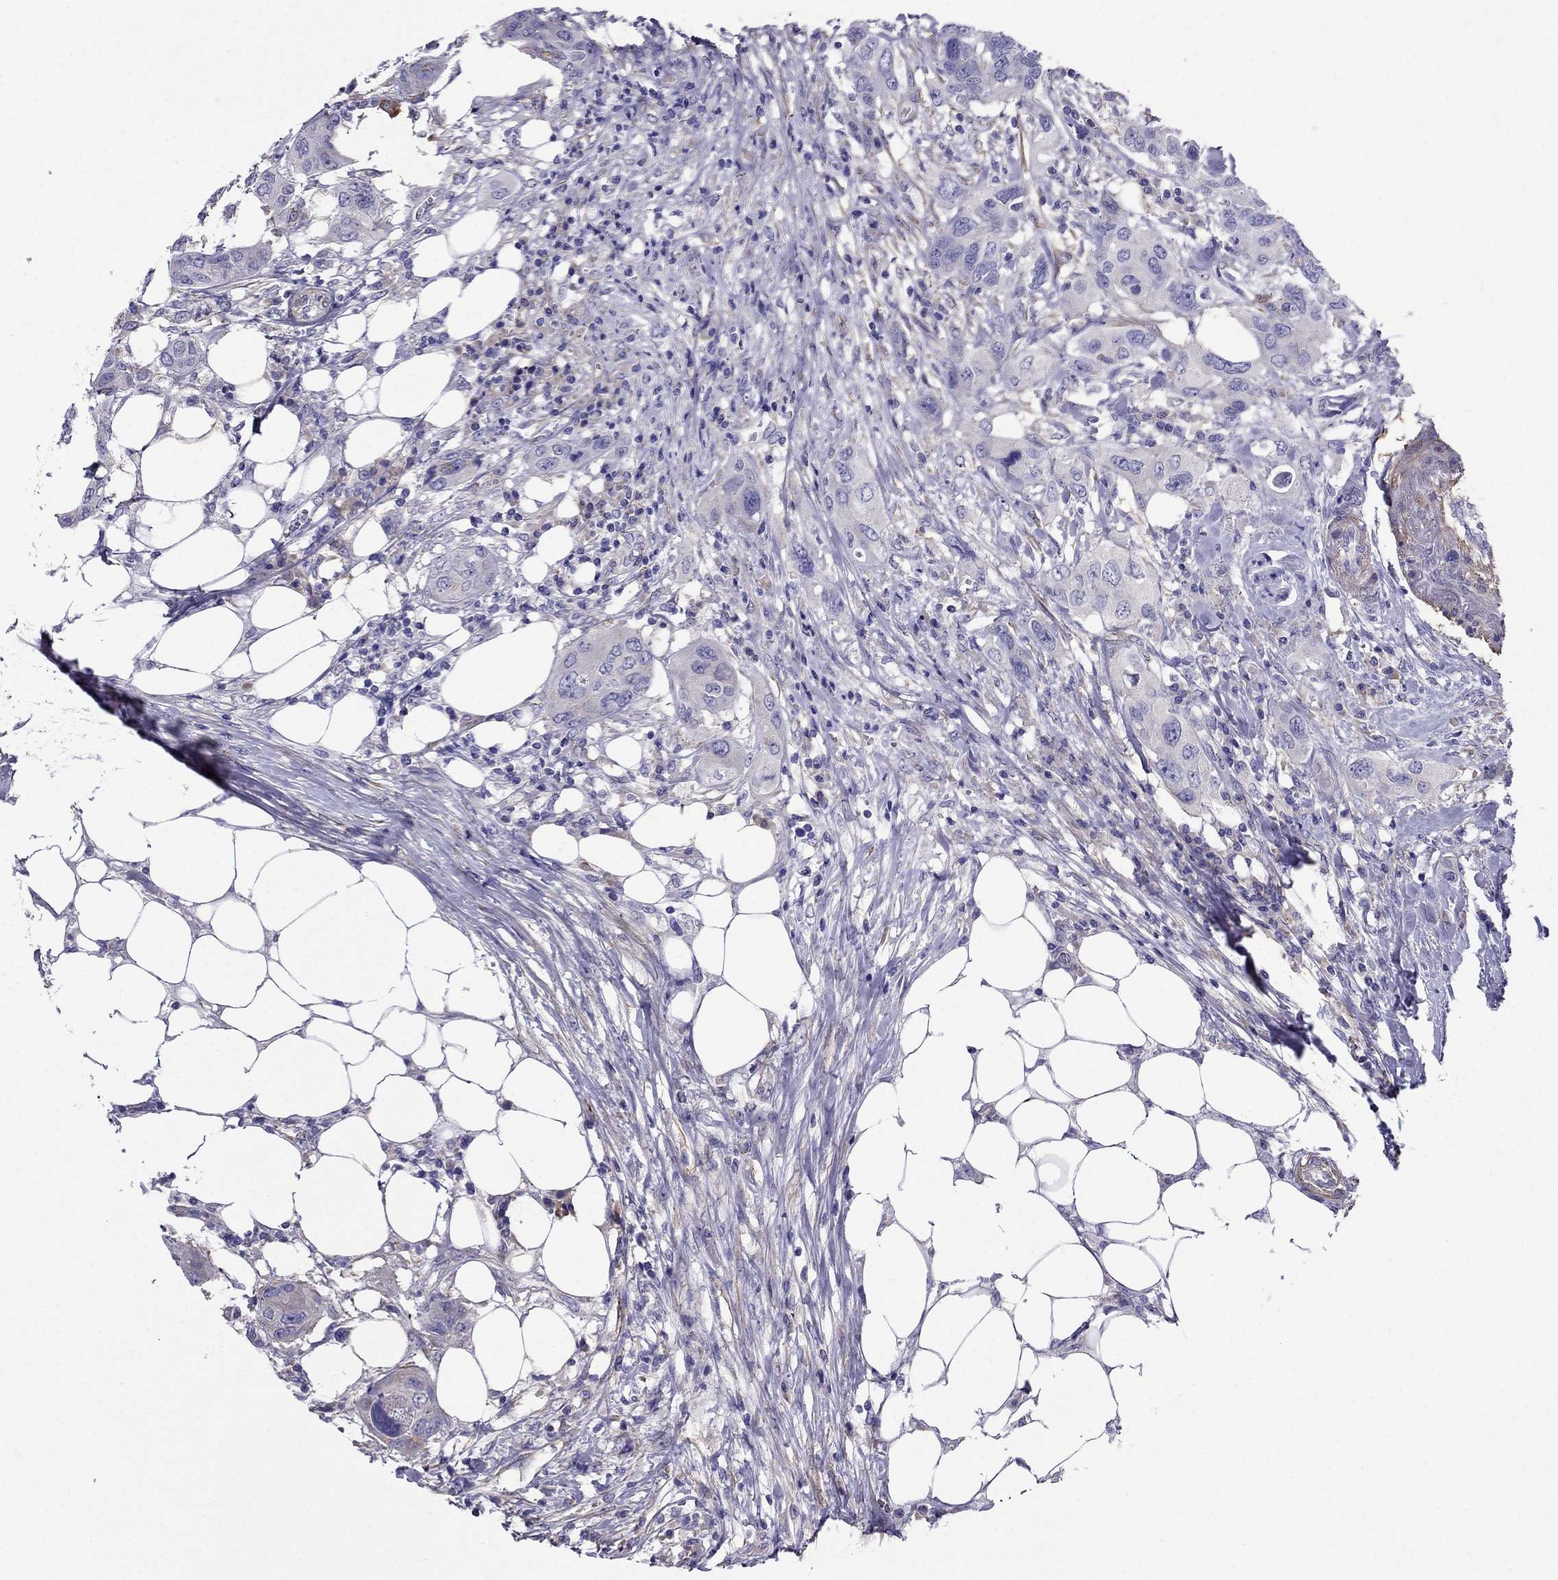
{"staining": {"intensity": "negative", "quantity": "none", "location": "none"}, "tissue": "urothelial cancer", "cell_type": "Tumor cells", "image_type": "cancer", "snomed": [{"axis": "morphology", "description": "Urothelial carcinoma, NOS"}, {"axis": "morphology", "description": "Urothelial carcinoma, High grade"}, {"axis": "topography", "description": "Urinary bladder"}], "caption": "Protein analysis of urothelial cancer displays no significant expression in tumor cells.", "gene": "GPR50", "patient": {"sex": "male", "age": 63}}